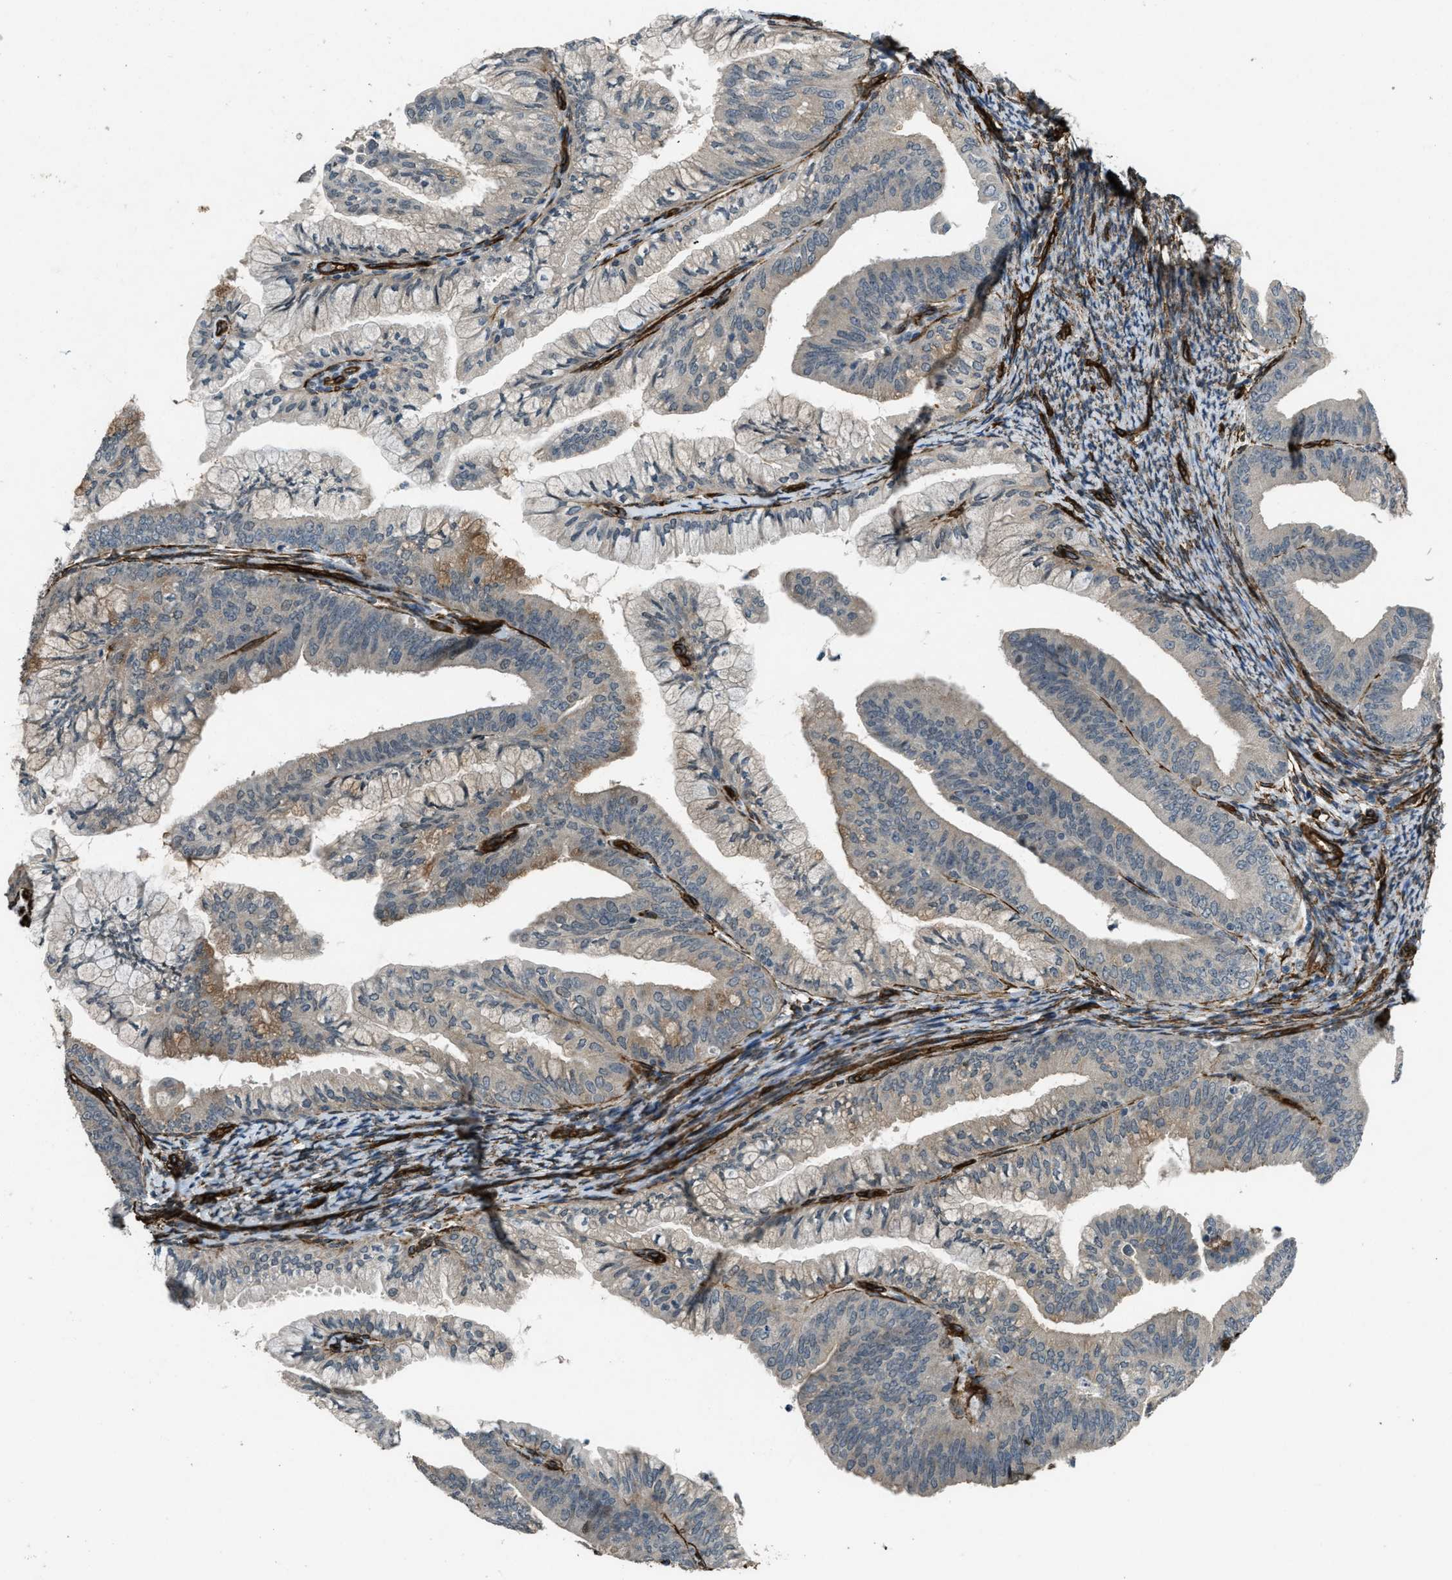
{"staining": {"intensity": "weak", "quantity": ">75%", "location": "cytoplasmic/membranous"}, "tissue": "endometrial cancer", "cell_type": "Tumor cells", "image_type": "cancer", "snomed": [{"axis": "morphology", "description": "Adenocarcinoma, NOS"}, {"axis": "topography", "description": "Endometrium"}], "caption": "DAB immunohistochemical staining of human adenocarcinoma (endometrial) reveals weak cytoplasmic/membranous protein positivity in approximately >75% of tumor cells. The staining was performed using DAB to visualize the protein expression in brown, while the nuclei were stained in blue with hematoxylin (Magnification: 20x).", "gene": "NMB", "patient": {"sex": "female", "age": 63}}